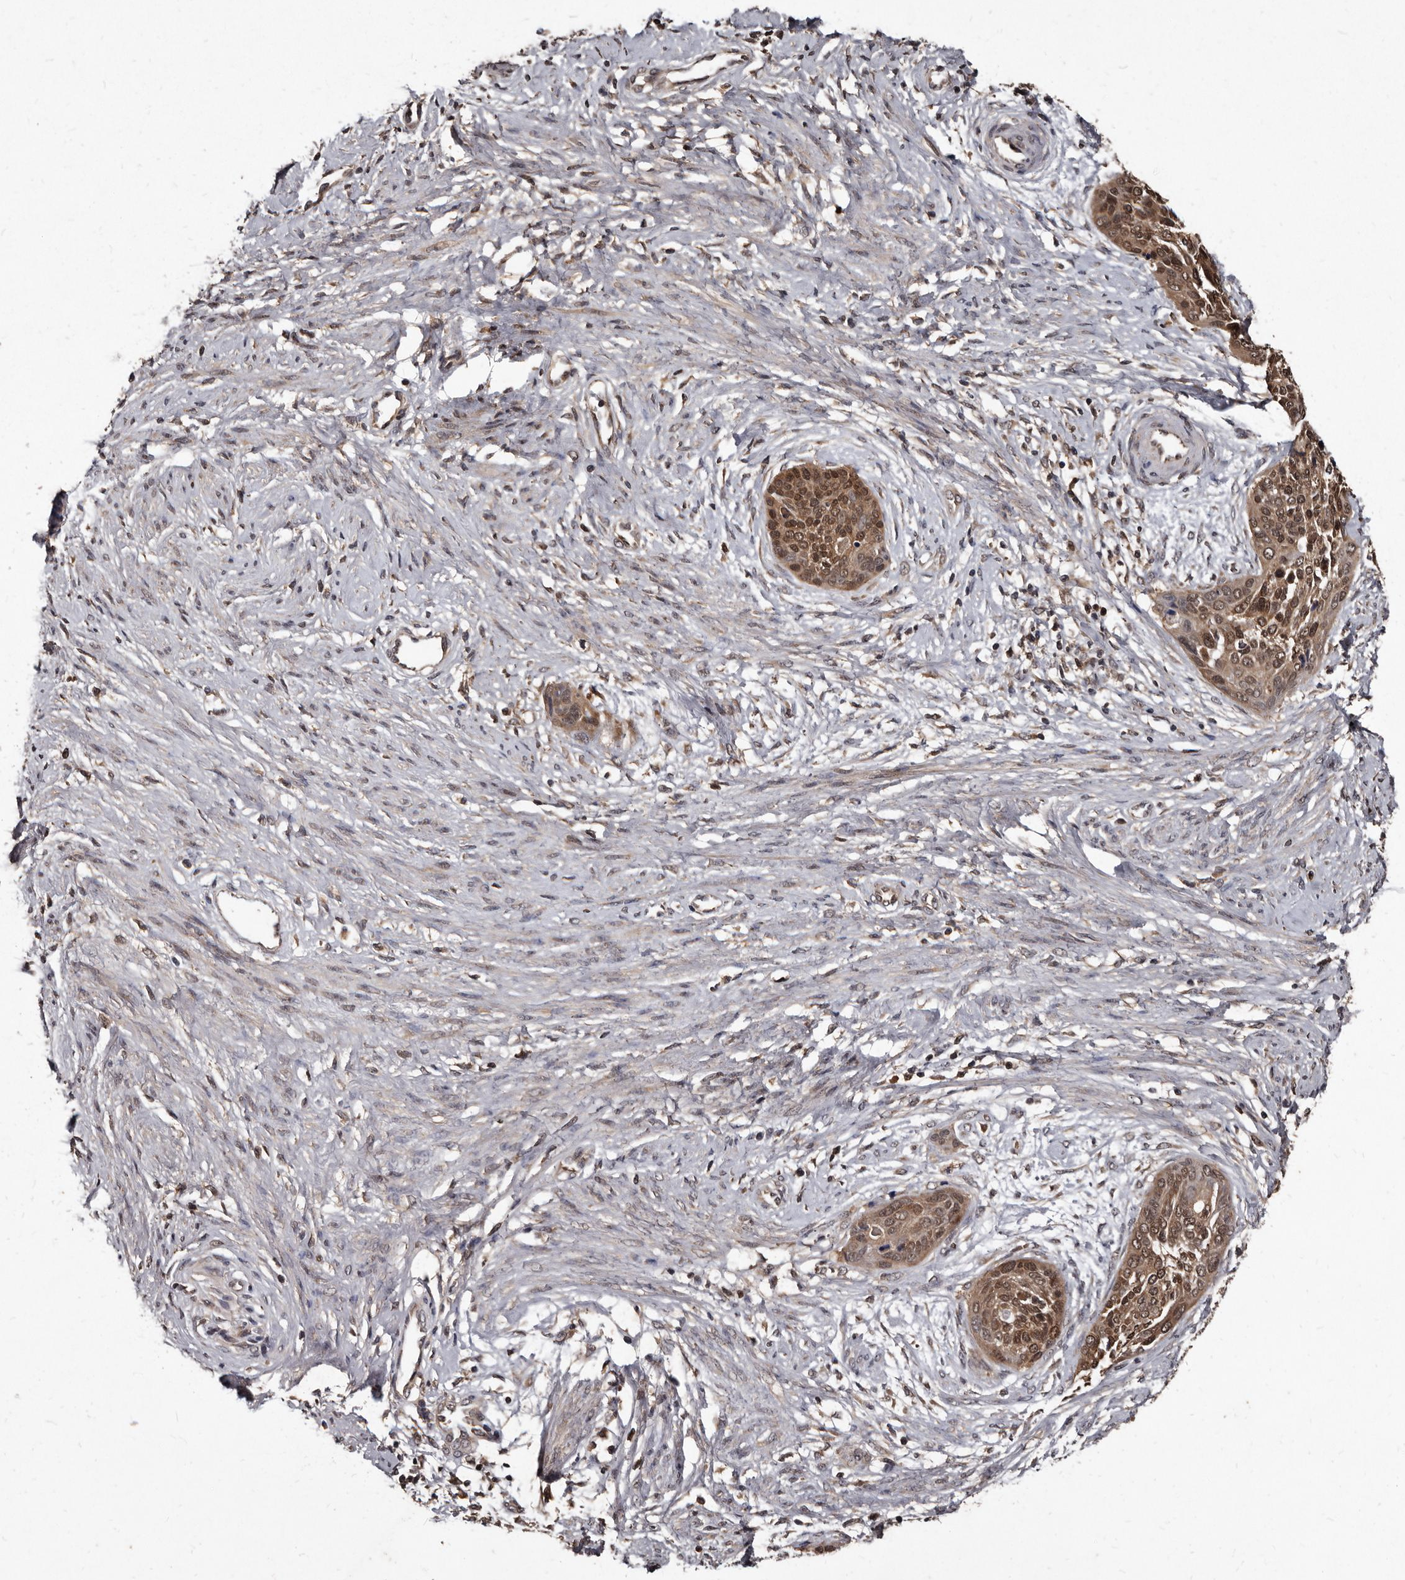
{"staining": {"intensity": "moderate", "quantity": ">75%", "location": "cytoplasmic/membranous,nuclear"}, "tissue": "cervical cancer", "cell_type": "Tumor cells", "image_type": "cancer", "snomed": [{"axis": "morphology", "description": "Squamous cell carcinoma, NOS"}, {"axis": "topography", "description": "Cervix"}], "caption": "Immunohistochemical staining of human cervical cancer displays medium levels of moderate cytoplasmic/membranous and nuclear staining in approximately >75% of tumor cells.", "gene": "PMVK", "patient": {"sex": "female", "age": 37}}